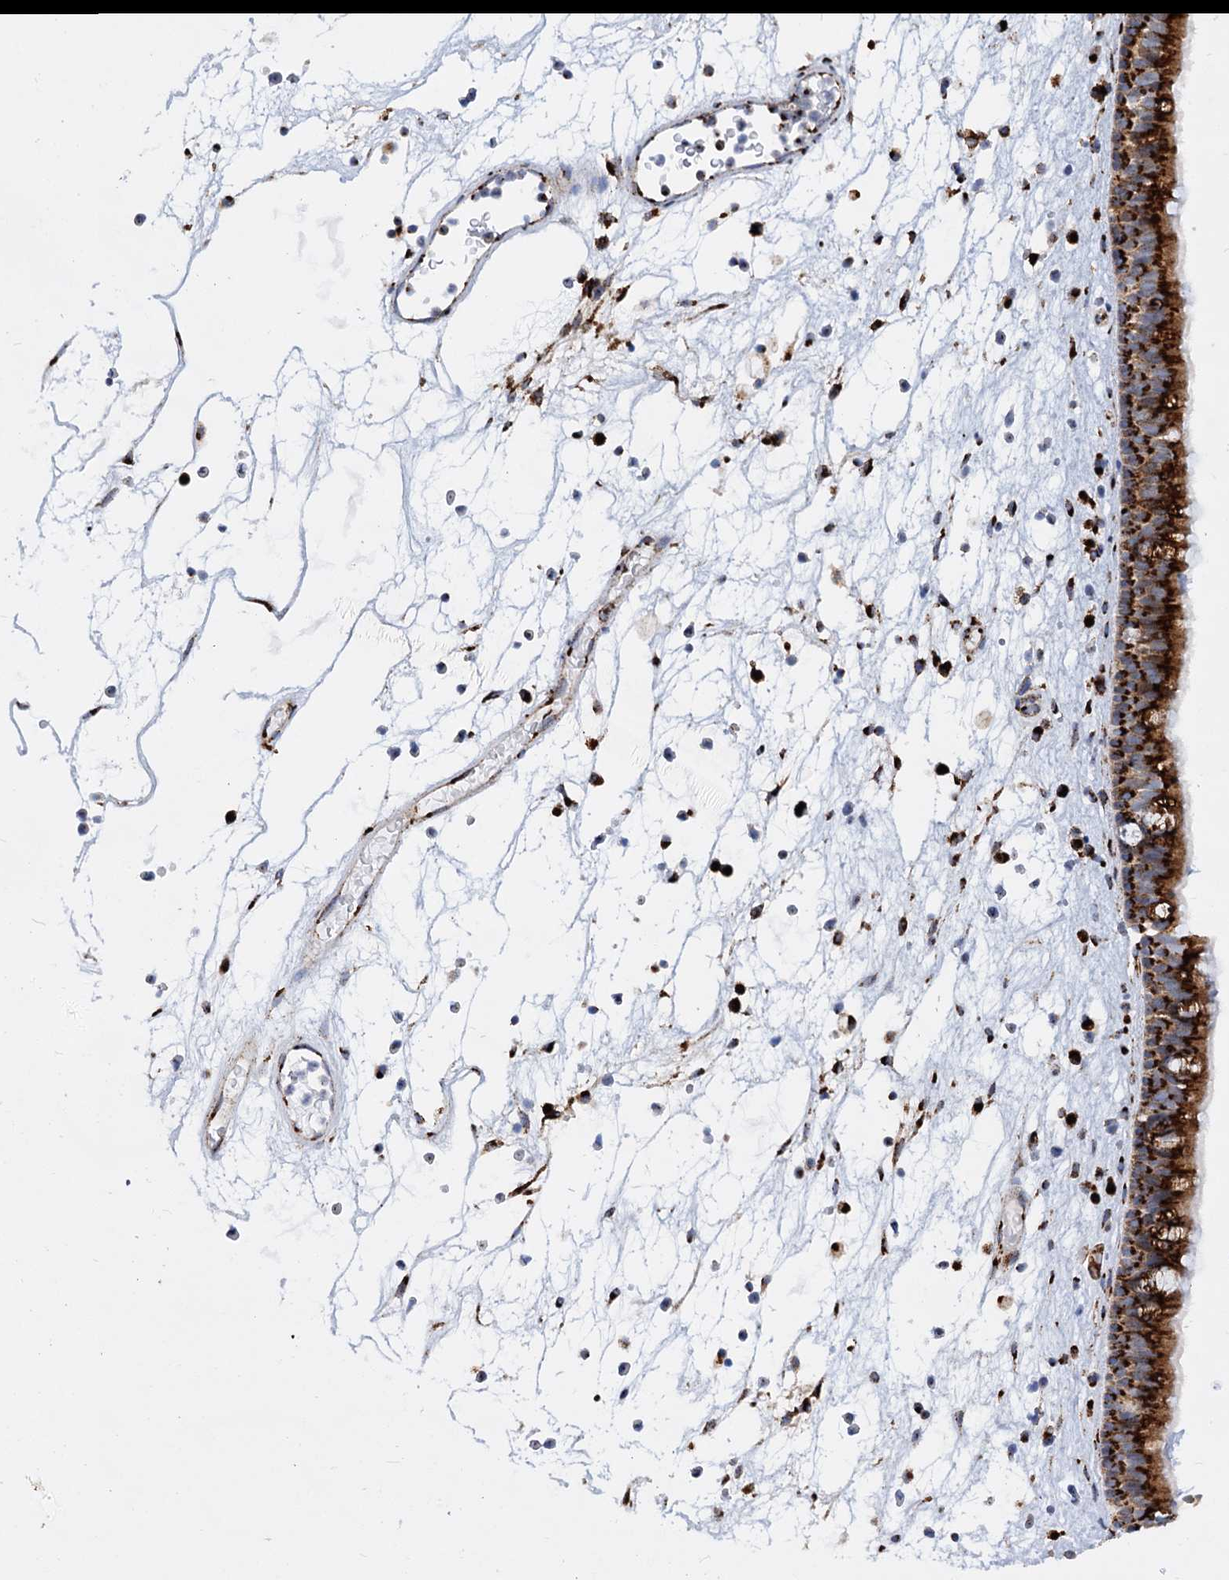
{"staining": {"intensity": "strong", "quantity": ">75%", "location": "cytoplasmic/membranous"}, "tissue": "nasopharynx", "cell_type": "Respiratory epithelial cells", "image_type": "normal", "snomed": [{"axis": "morphology", "description": "Normal tissue, NOS"}, {"axis": "morphology", "description": "Inflammation, NOS"}, {"axis": "morphology", "description": "Malignant melanoma, Metastatic site"}, {"axis": "topography", "description": "Nasopharynx"}], "caption": "Approximately >75% of respiratory epithelial cells in unremarkable human nasopharynx exhibit strong cytoplasmic/membranous protein staining as visualized by brown immunohistochemical staining.", "gene": "SUPT20H", "patient": {"sex": "male", "age": 70}}